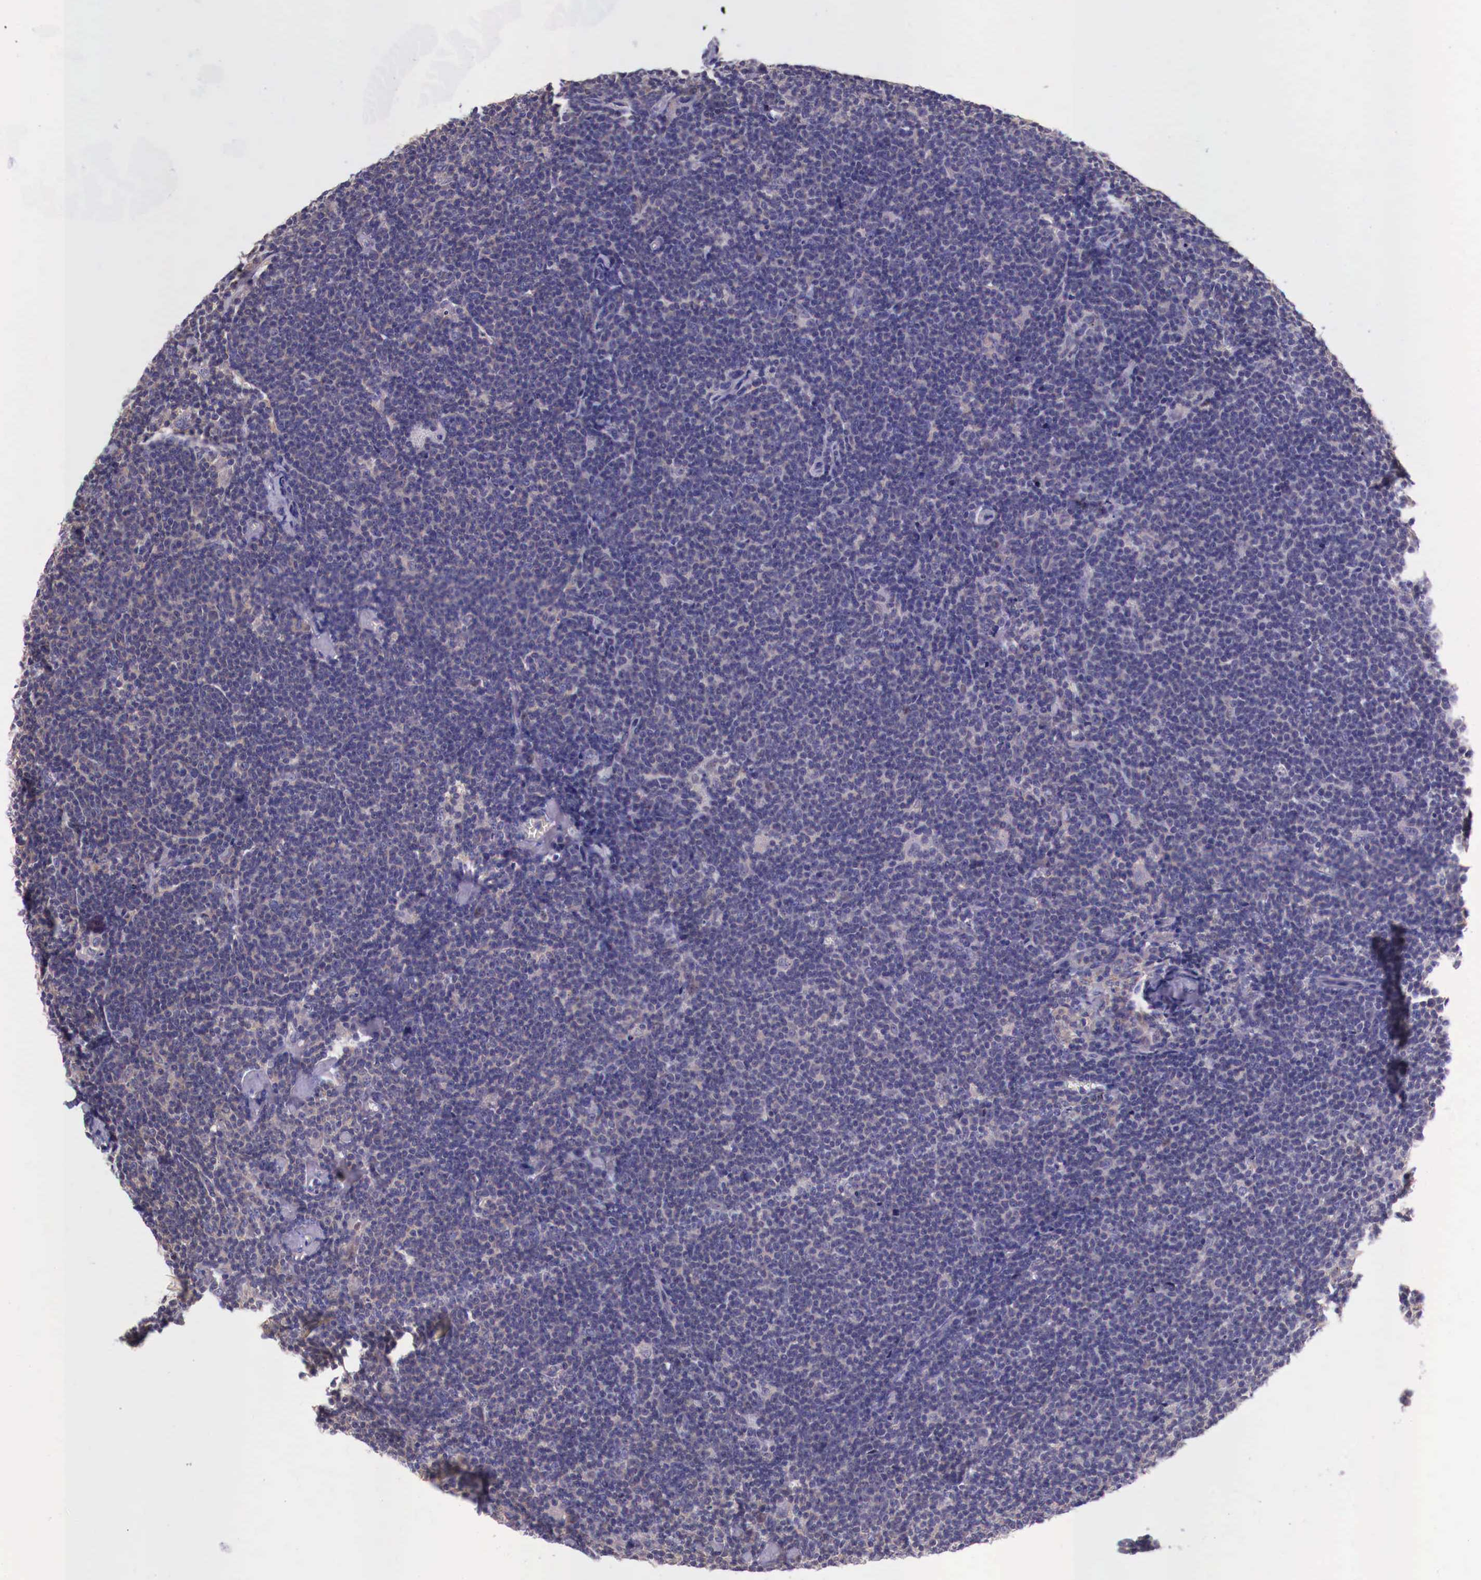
{"staining": {"intensity": "weak", "quantity": "25%-75%", "location": "cytoplasmic/membranous"}, "tissue": "lymphoma", "cell_type": "Tumor cells", "image_type": "cancer", "snomed": [{"axis": "morphology", "description": "Malignant lymphoma, non-Hodgkin's type, Low grade"}, {"axis": "topography", "description": "Lymph node"}], "caption": "Protein staining reveals weak cytoplasmic/membranous staining in about 25%-75% of tumor cells in lymphoma. The protein is shown in brown color, while the nuclei are stained blue.", "gene": "GRIPAP1", "patient": {"sex": "male", "age": 65}}